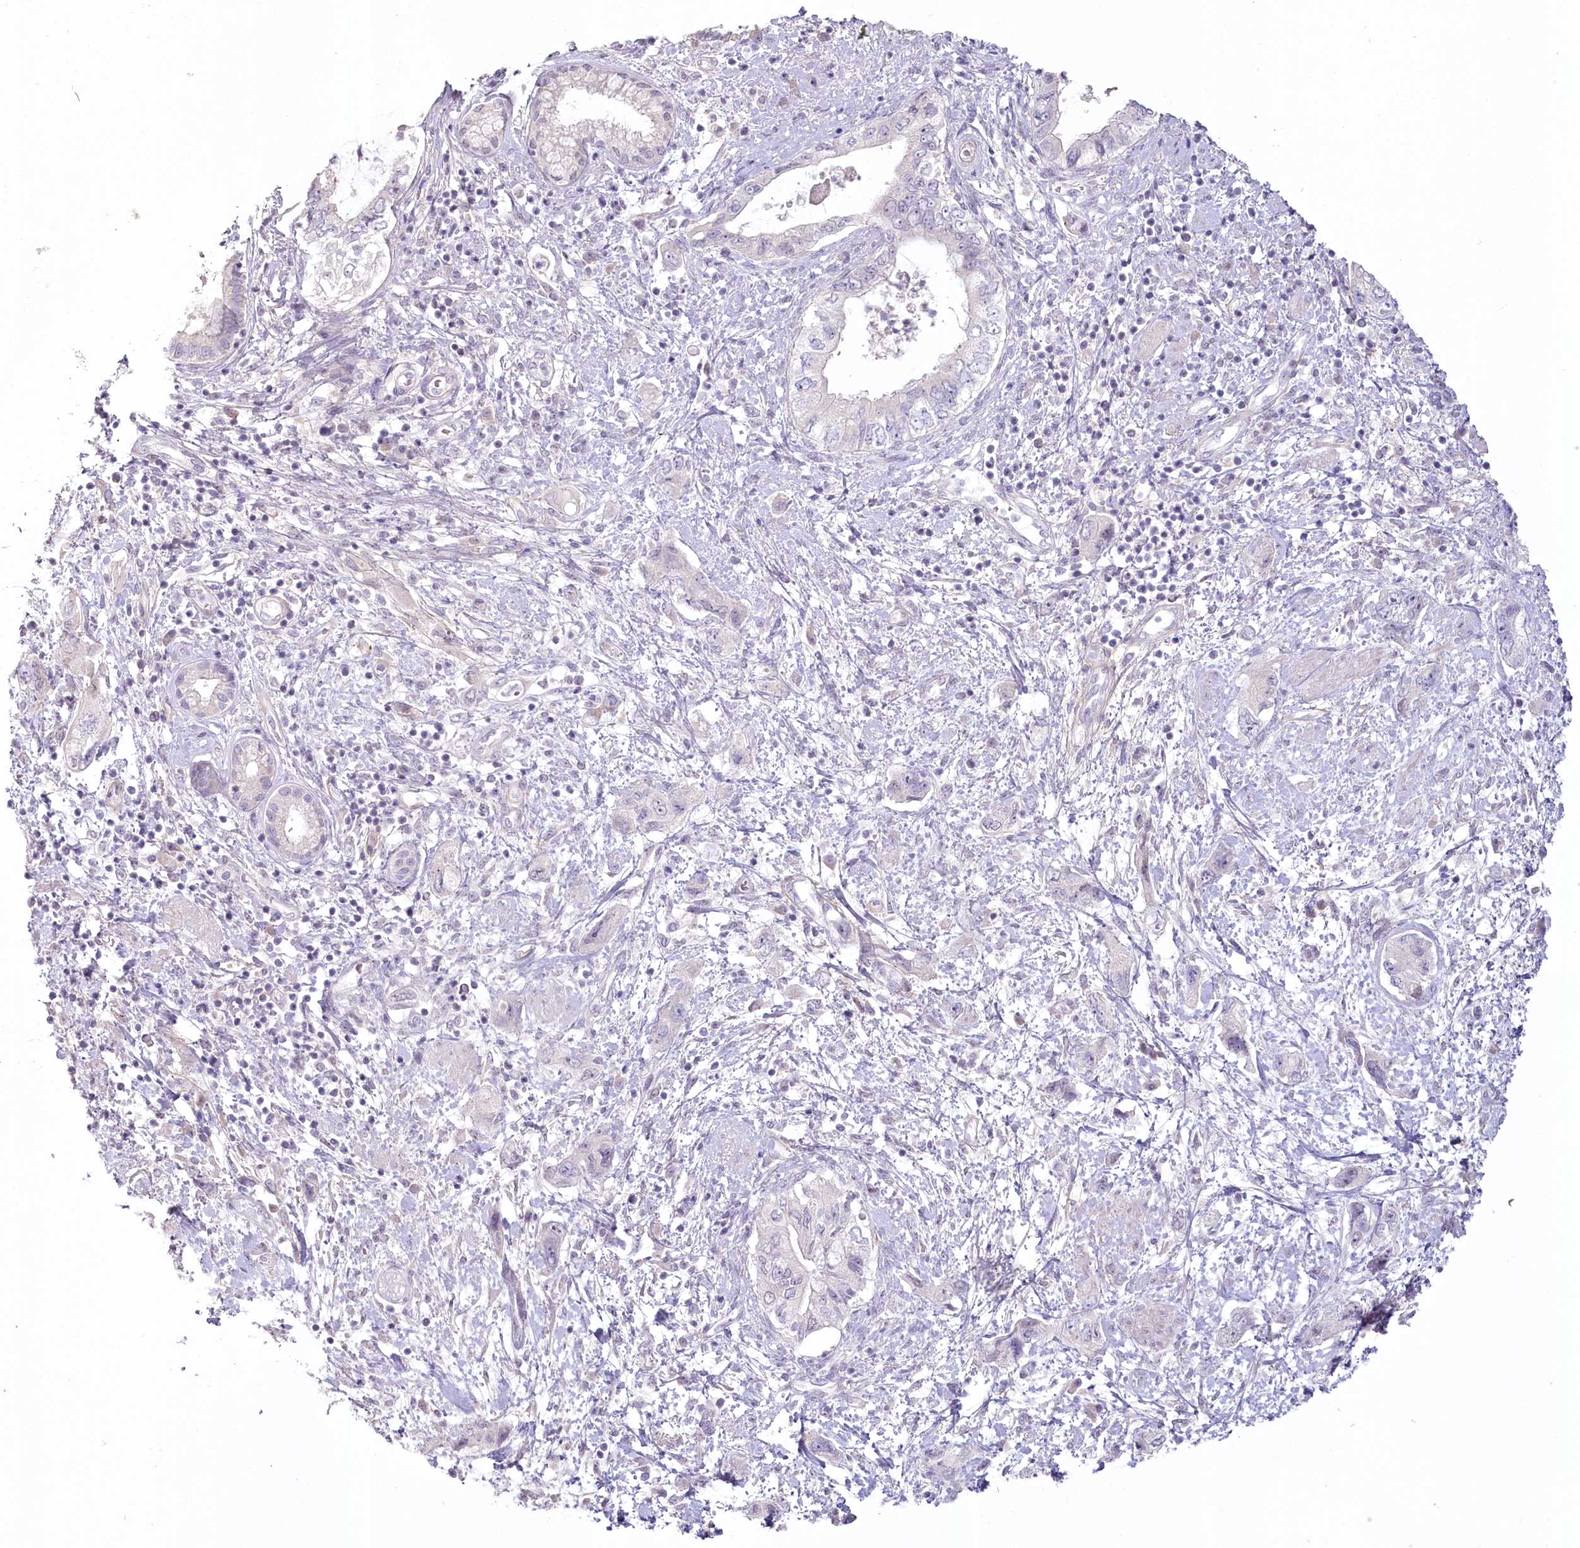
{"staining": {"intensity": "negative", "quantity": "none", "location": "none"}, "tissue": "pancreatic cancer", "cell_type": "Tumor cells", "image_type": "cancer", "snomed": [{"axis": "morphology", "description": "Adenocarcinoma, NOS"}, {"axis": "topography", "description": "Pancreas"}], "caption": "Pancreatic cancer (adenocarcinoma) stained for a protein using IHC demonstrates no expression tumor cells.", "gene": "USP11", "patient": {"sex": "female", "age": 73}}